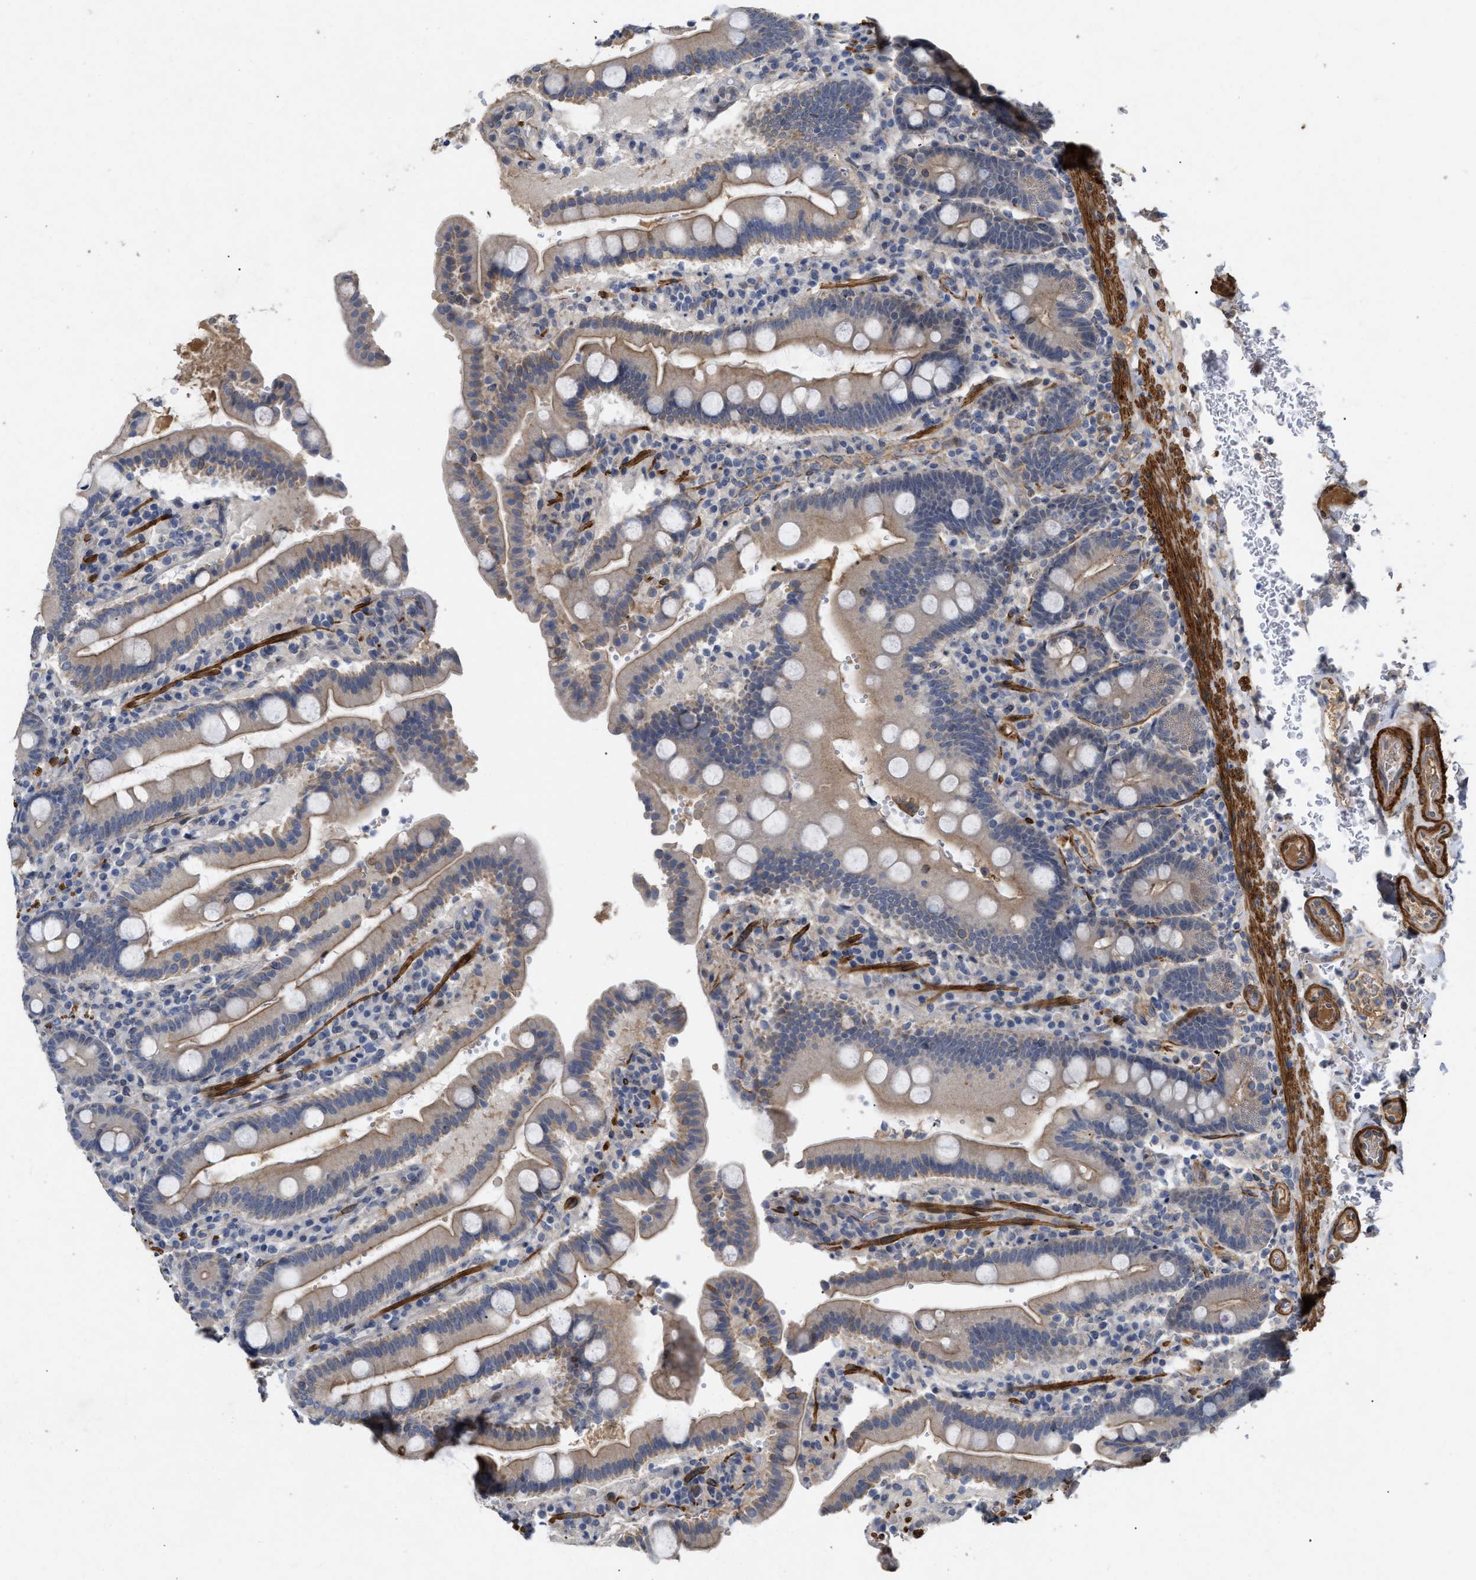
{"staining": {"intensity": "weak", "quantity": "<25%", "location": "cytoplasmic/membranous"}, "tissue": "duodenum", "cell_type": "Glandular cells", "image_type": "normal", "snomed": [{"axis": "morphology", "description": "Normal tissue, NOS"}, {"axis": "topography", "description": "Small intestine, NOS"}], "caption": "Image shows no protein positivity in glandular cells of normal duodenum.", "gene": "ST6GALNAC6", "patient": {"sex": "female", "age": 71}}